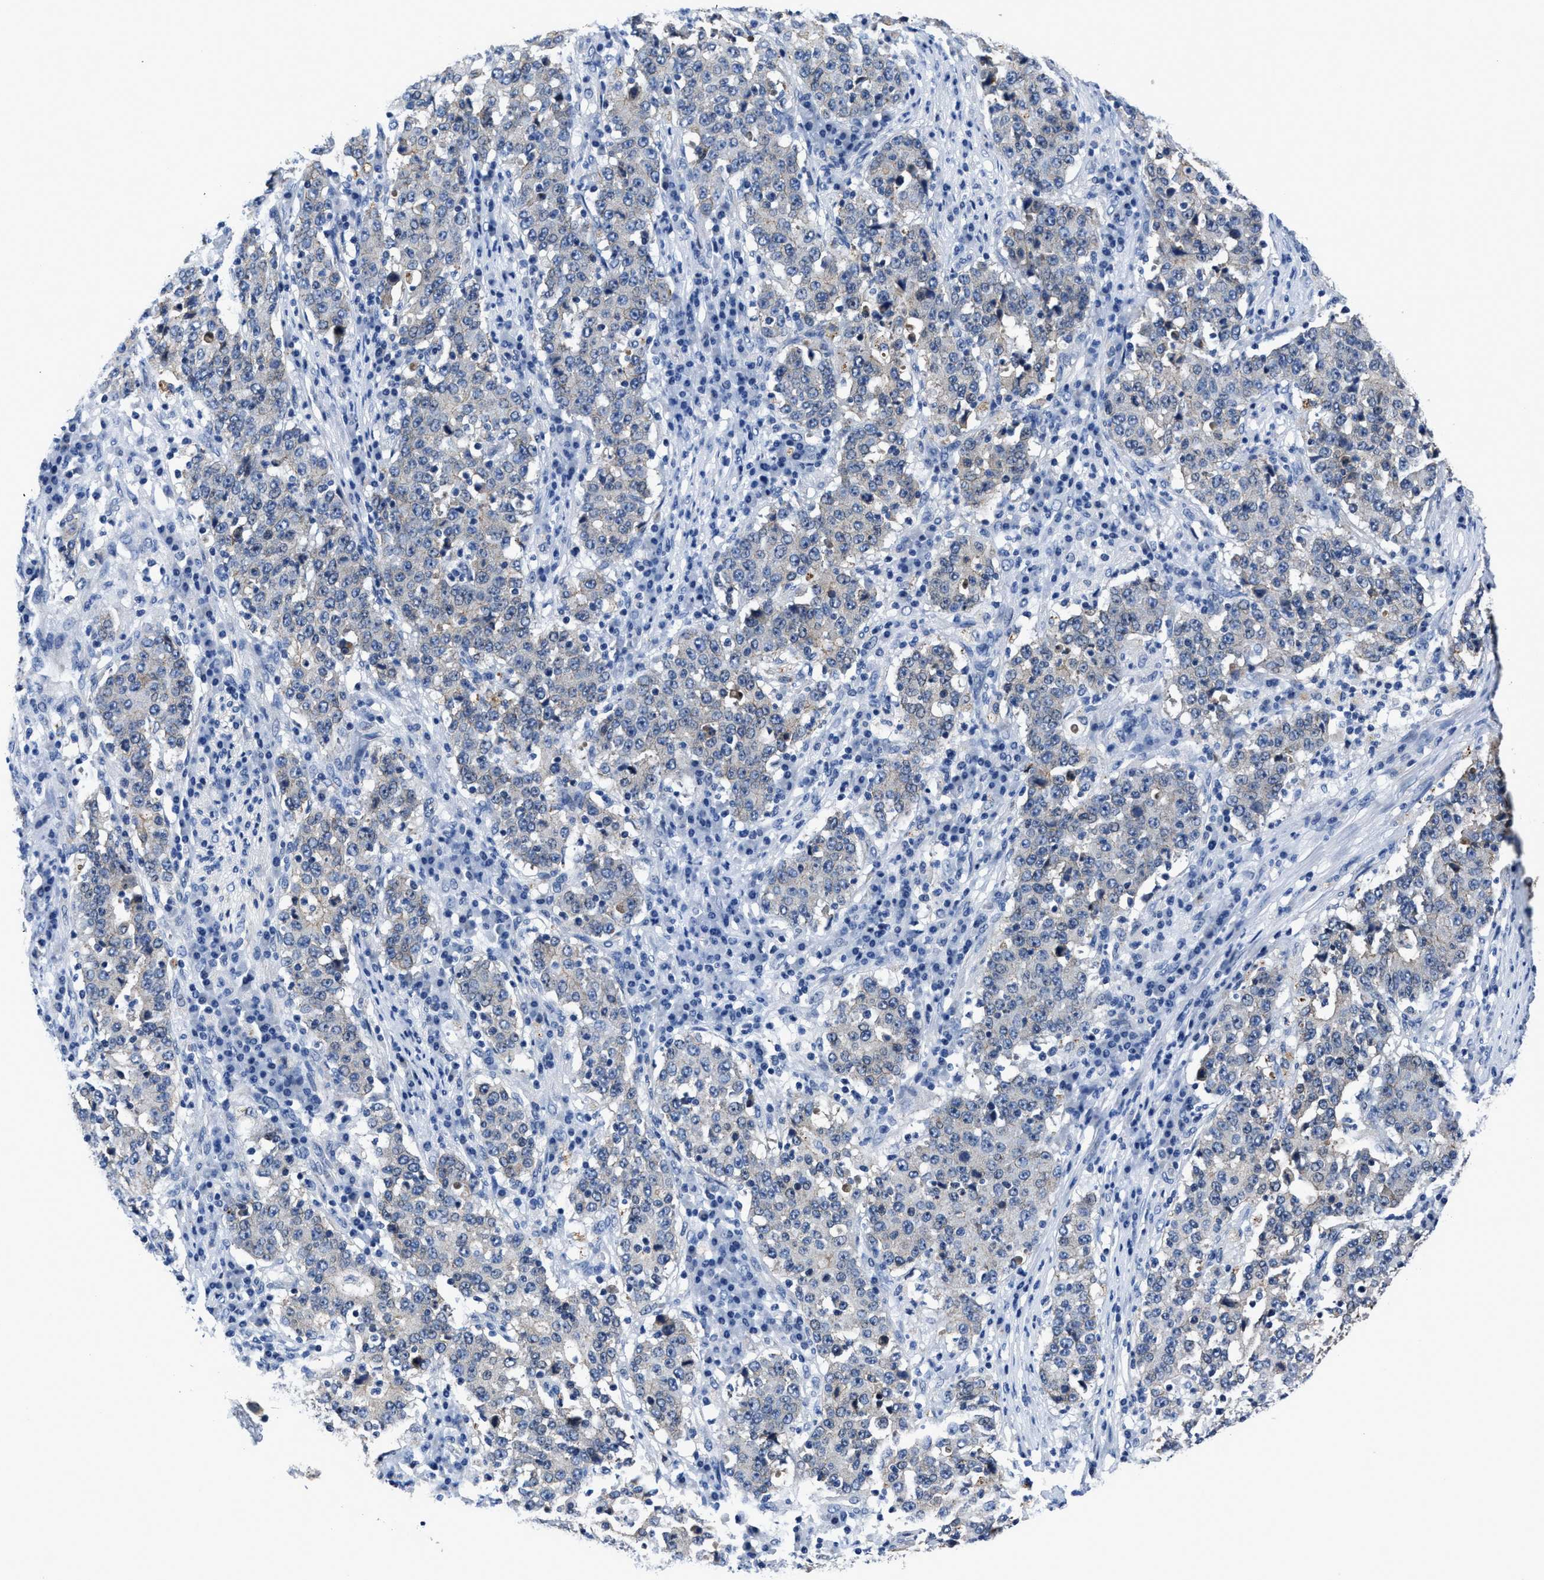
{"staining": {"intensity": "negative", "quantity": "none", "location": "none"}, "tissue": "stomach cancer", "cell_type": "Tumor cells", "image_type": "cancer", "snomed": [{"axis": "morphology", "description": "Adenocarcinoma, NOS"}, {"axis": "topography", "description": "Stomach"}], "caption": "Micrograph shows no significant protein positivity in tumor cells of stomach cancer.", "gene": "GHITM", "patient": {"sex": "male", "age": 59}}